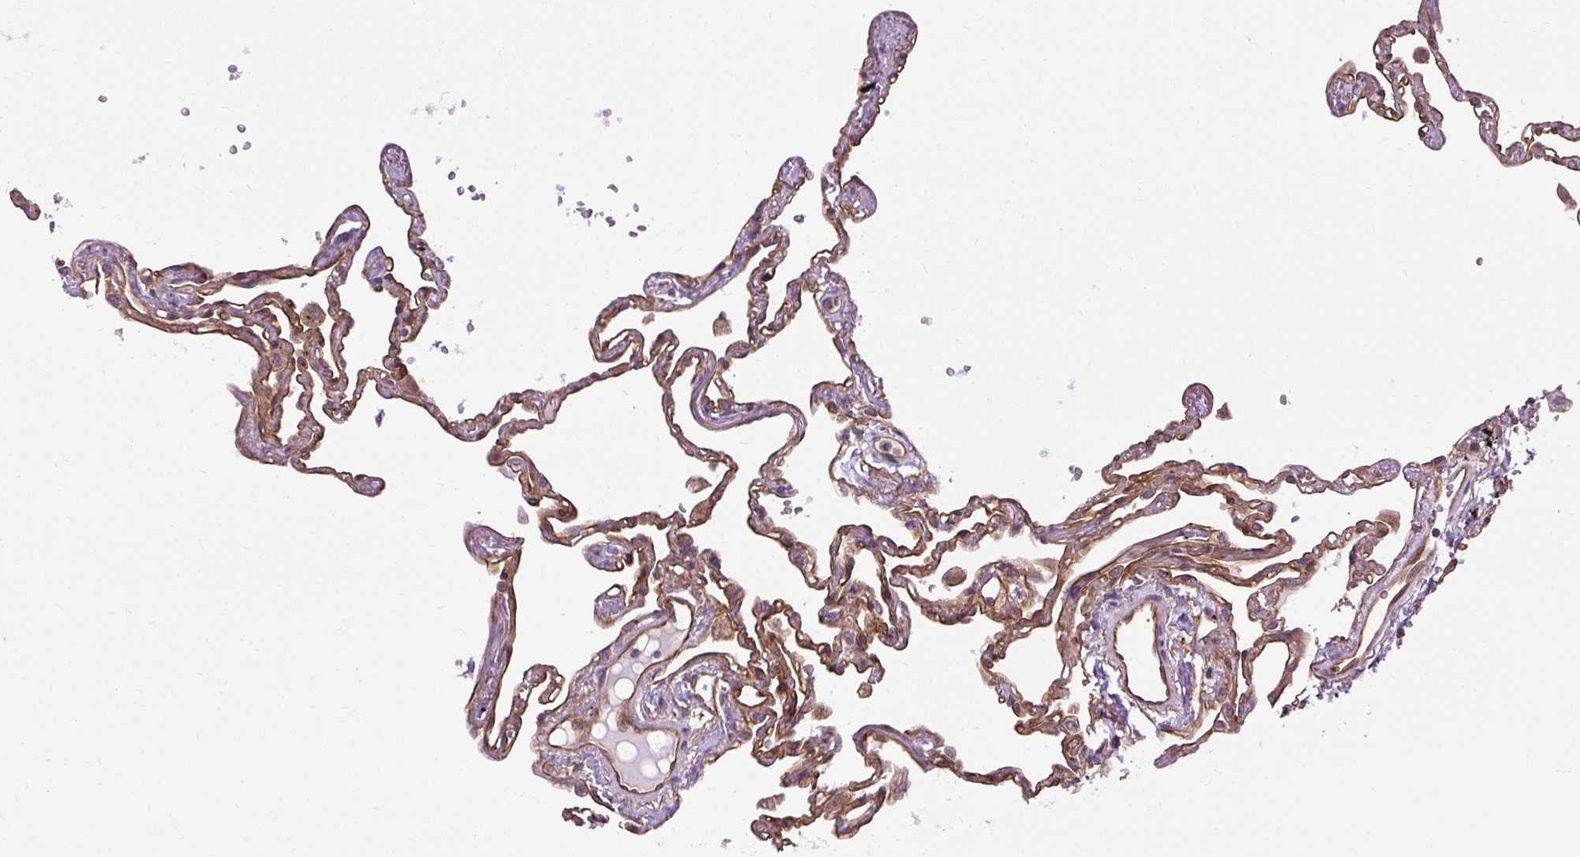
{"staining": {"intensity": "moderate", "quantity": ">75%", "location": "cytoplasmic/membranous"}, "tissue": "lung", "cell_type": "Alveolar cells", "image_type": "normal", "snomed": [{"axis": "morphology", "description": "Normal tissue, NOS"}, {"axis": "topography", "description": "Lung"}], "caption": "Protein analysis of normal lung demonstrates moderate cytoplasmic/membranous expression in approximately >75% of alveolar cells.", "gene": "CCDC93", "patient": {"sex": "female", "age": 67}}